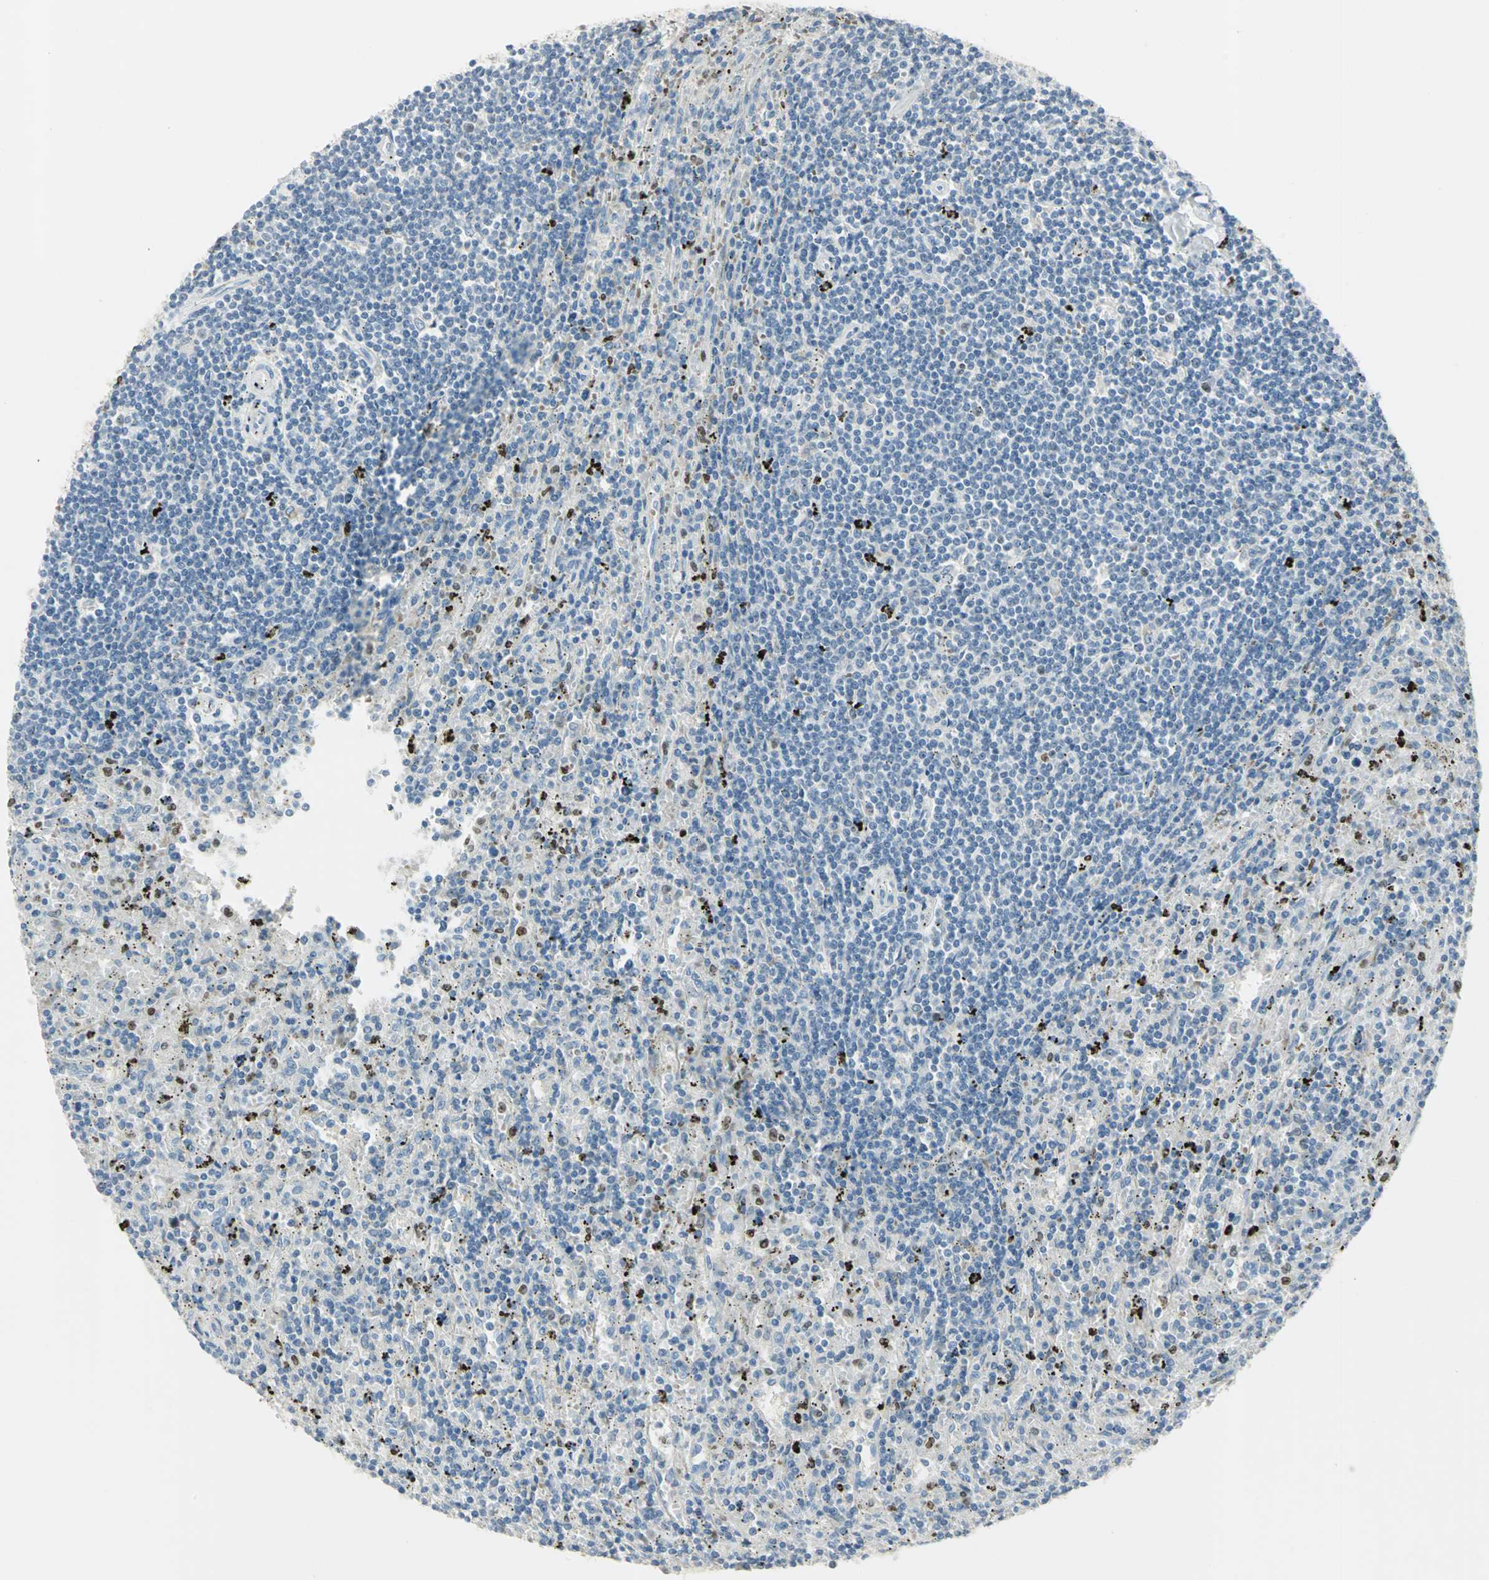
{"staining": {"intensity": "strong", "quantity": "<25%", "location": "nuclear"}, "tissue": "lymphoma", "cell_type": "Tumor cells", "image_type": "cancer", "snomed": [{"axis": "morphology", "description": "Malignant lymphoma, non-Hodgkin's type, Low grade"}, {"axis": "topography", "description": "Spleen"}], "caption": "Brown immunohistochemical staining in lymphoma displays strong nuclear staining in about <25% of tumor cells.", "gene": "BCL6", "patient": {"sex": "male", "age": 76}}